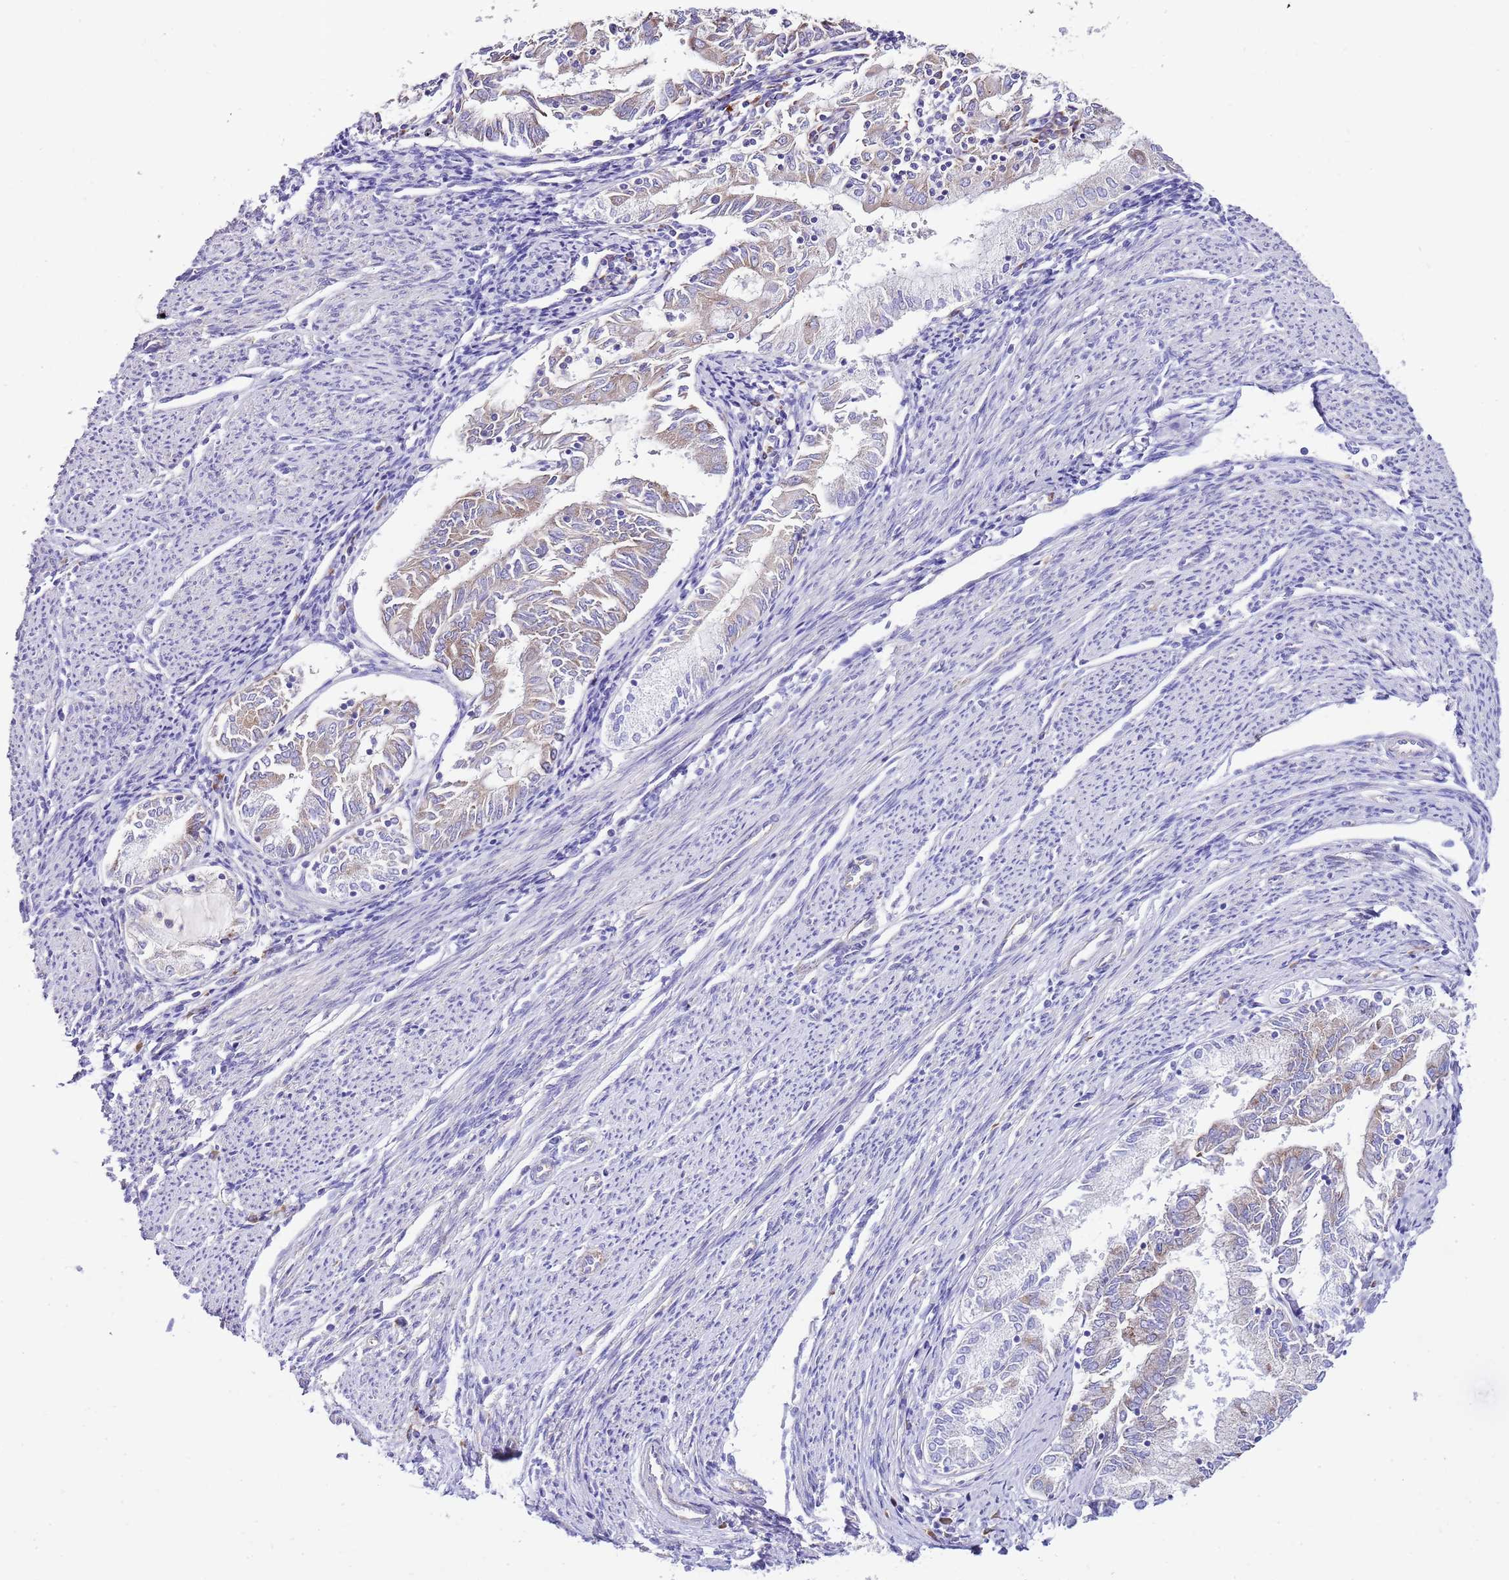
{"staining": {"intensity": "weak", "quantity": "25%-75%", "location": "cytoplasmic/membranous"}, "tissue": "endometrial cancer", "cell_type": "Tumor cells", "image_type": "cancer", "snomed": [{"axis": "morphology", "description": "Adenocarcinoma, NOS"}, {"axis": "topography", "description": "Endometrium"}], "caption": "Approximately 25%-75% of tumor cells in human endometrial cancer show weak cytoplasmic/membranous protein positivity as visualized by brown immunohistochemical staining.", "gene": "RPS10", "patient": {"sex": "female", "age": 79}}